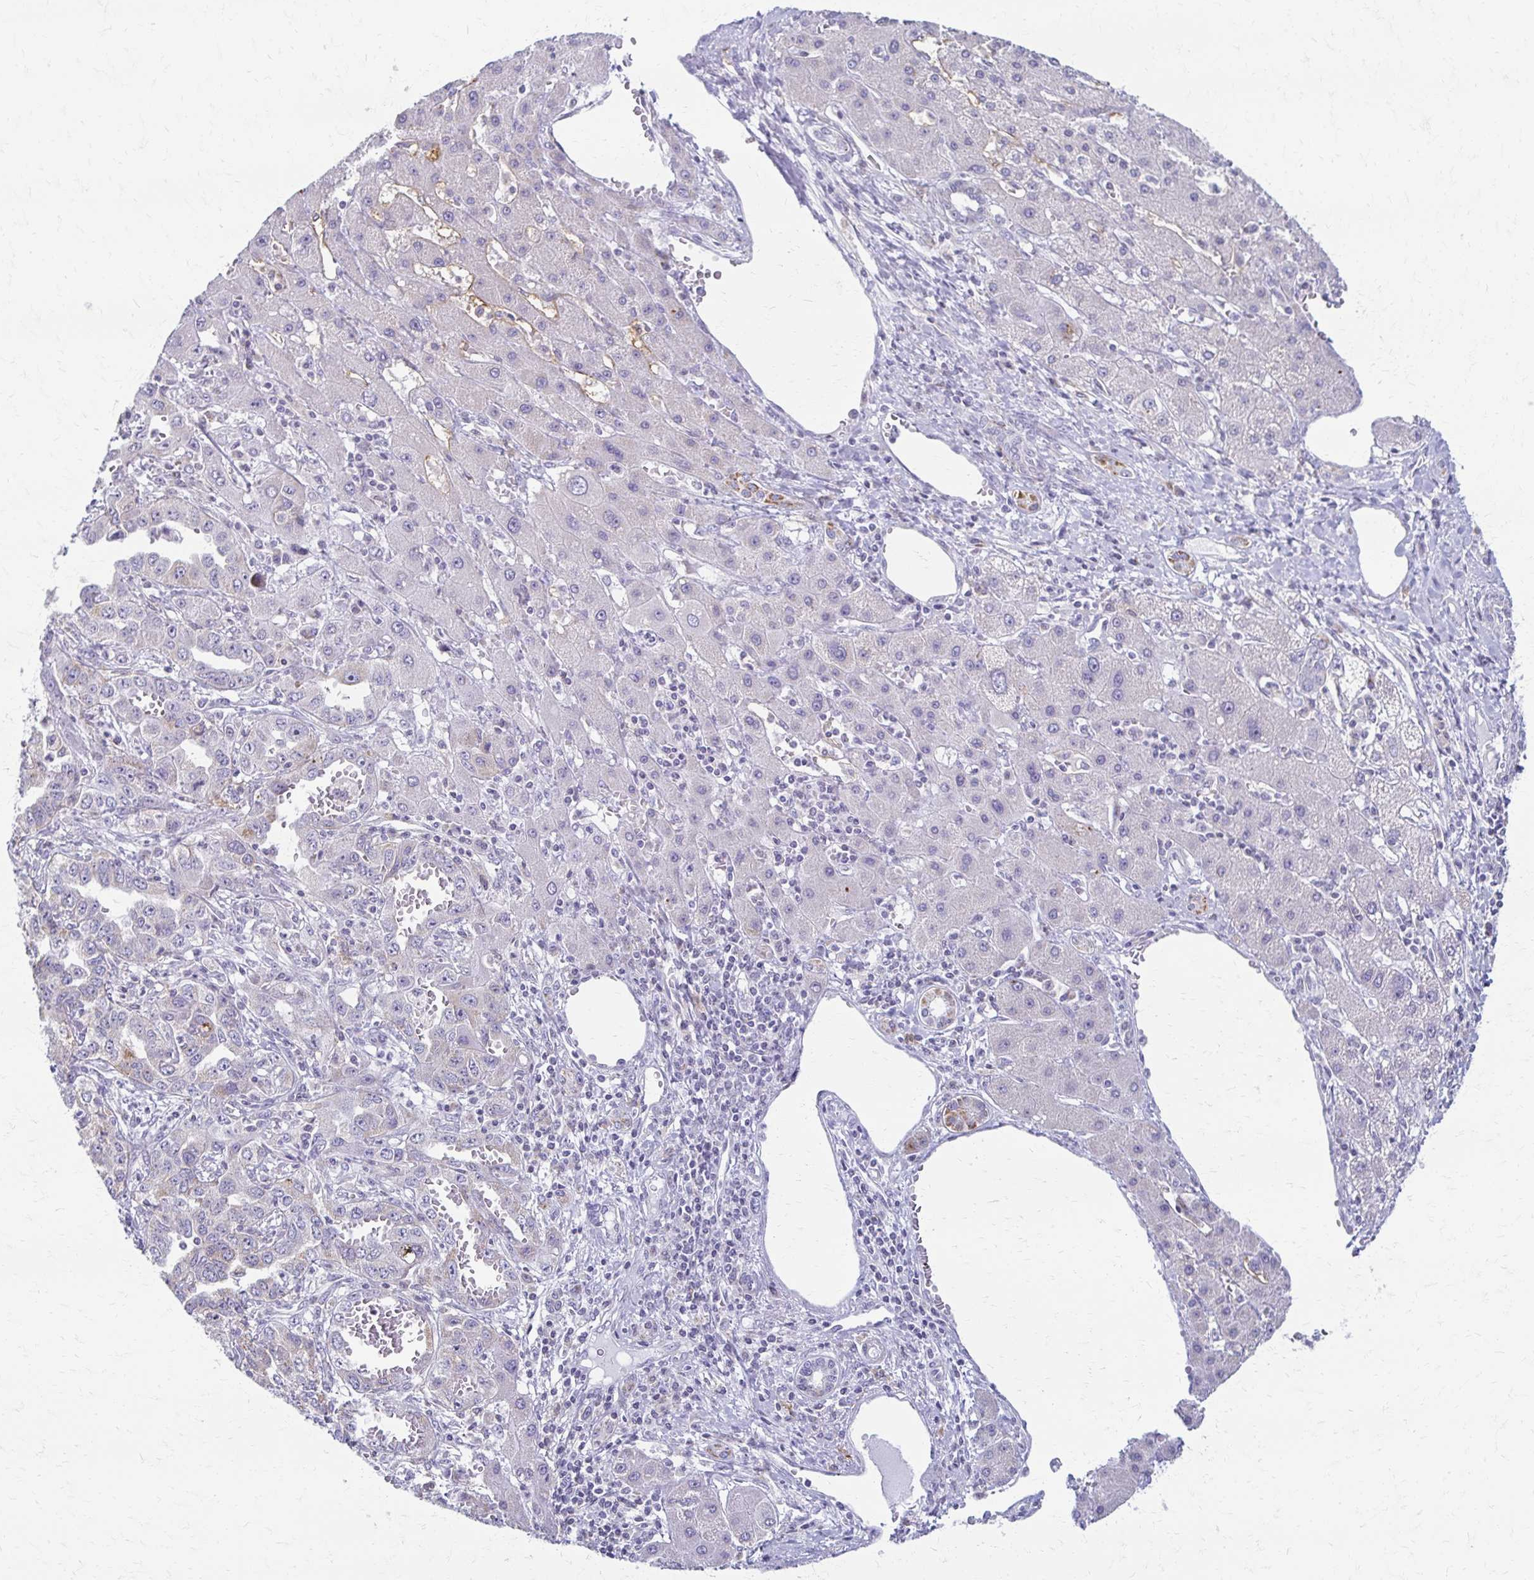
{"staining": {"intensity": "negative", "quantity": "none", "location": "none"}, "tissue": "liver cancer", "cell_type": "Tumor cells", "image_type": "cancer", "snomed": [{"axis": "morphology", "description": "Cholangiocarcinoma"}, {"axis": "topography", "description": "Liver"}], "caption": "A micrograph of human liver cholangiocarcinoma is negative for staining in tumor cells.", "gene": "FCGR2B", "patient": {"sex": "male", "age": 59}}